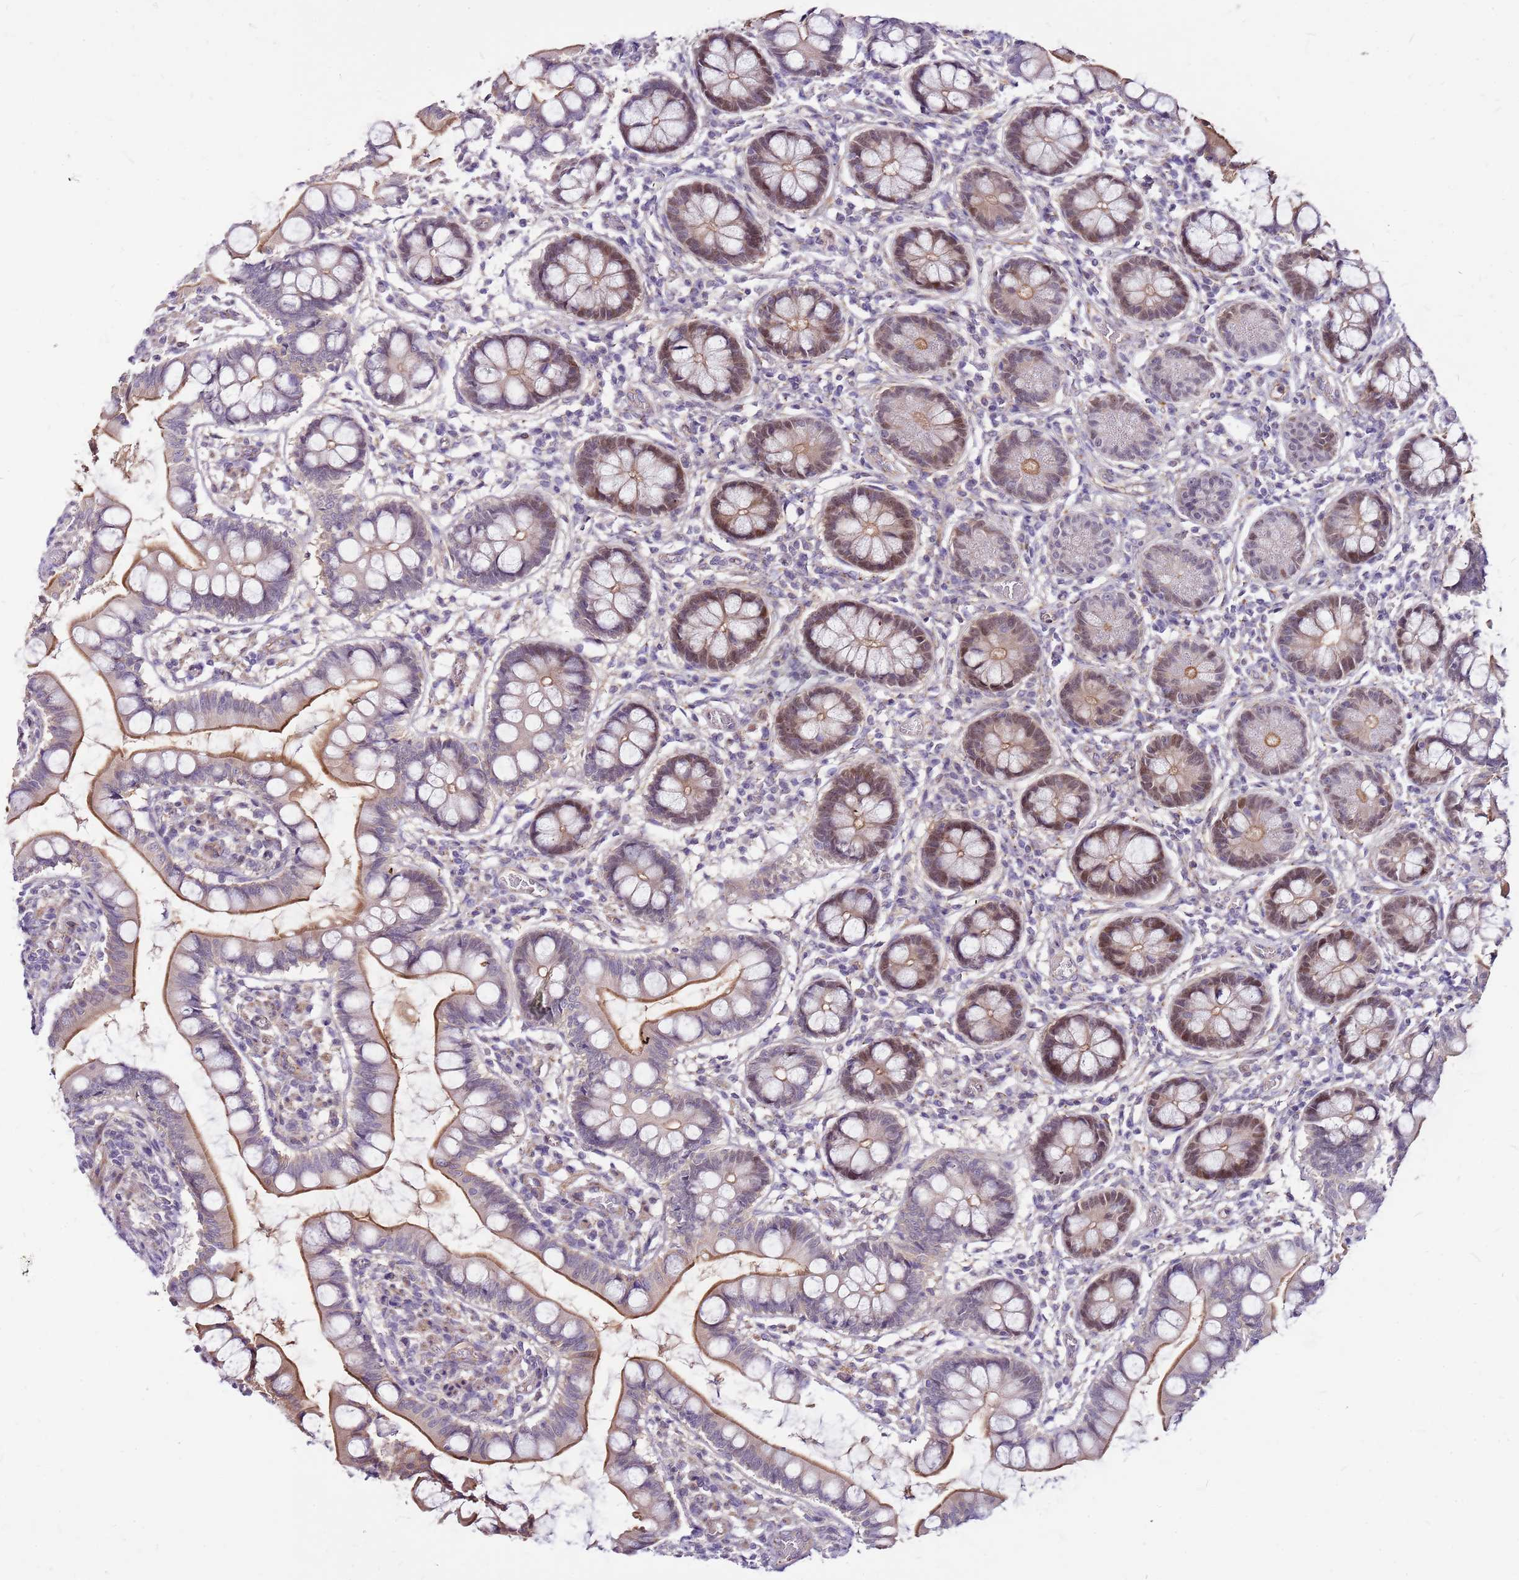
{"staining": {"intensity": "strong", "quantity": "25%-75%", "location": "cytoplasmic/membranous,nuclear"}, "tissue": "small intestine", "cell_type": "Glandular cells", "image_type": "normal", "snomed": [{"axis": "morphology", "description": "Normal tissue, NOS"}, {"axis": "topography", "description": "Small intestine"}], "caption": "Immunohistochemistry of benign small intestine reveals high levels of strong cytoplasmic/membranous,nuclear expression in approximately 25%-75% of glandular cells.", "gene": "POLE3", "patient": {"sex": "male", "age": 52}}